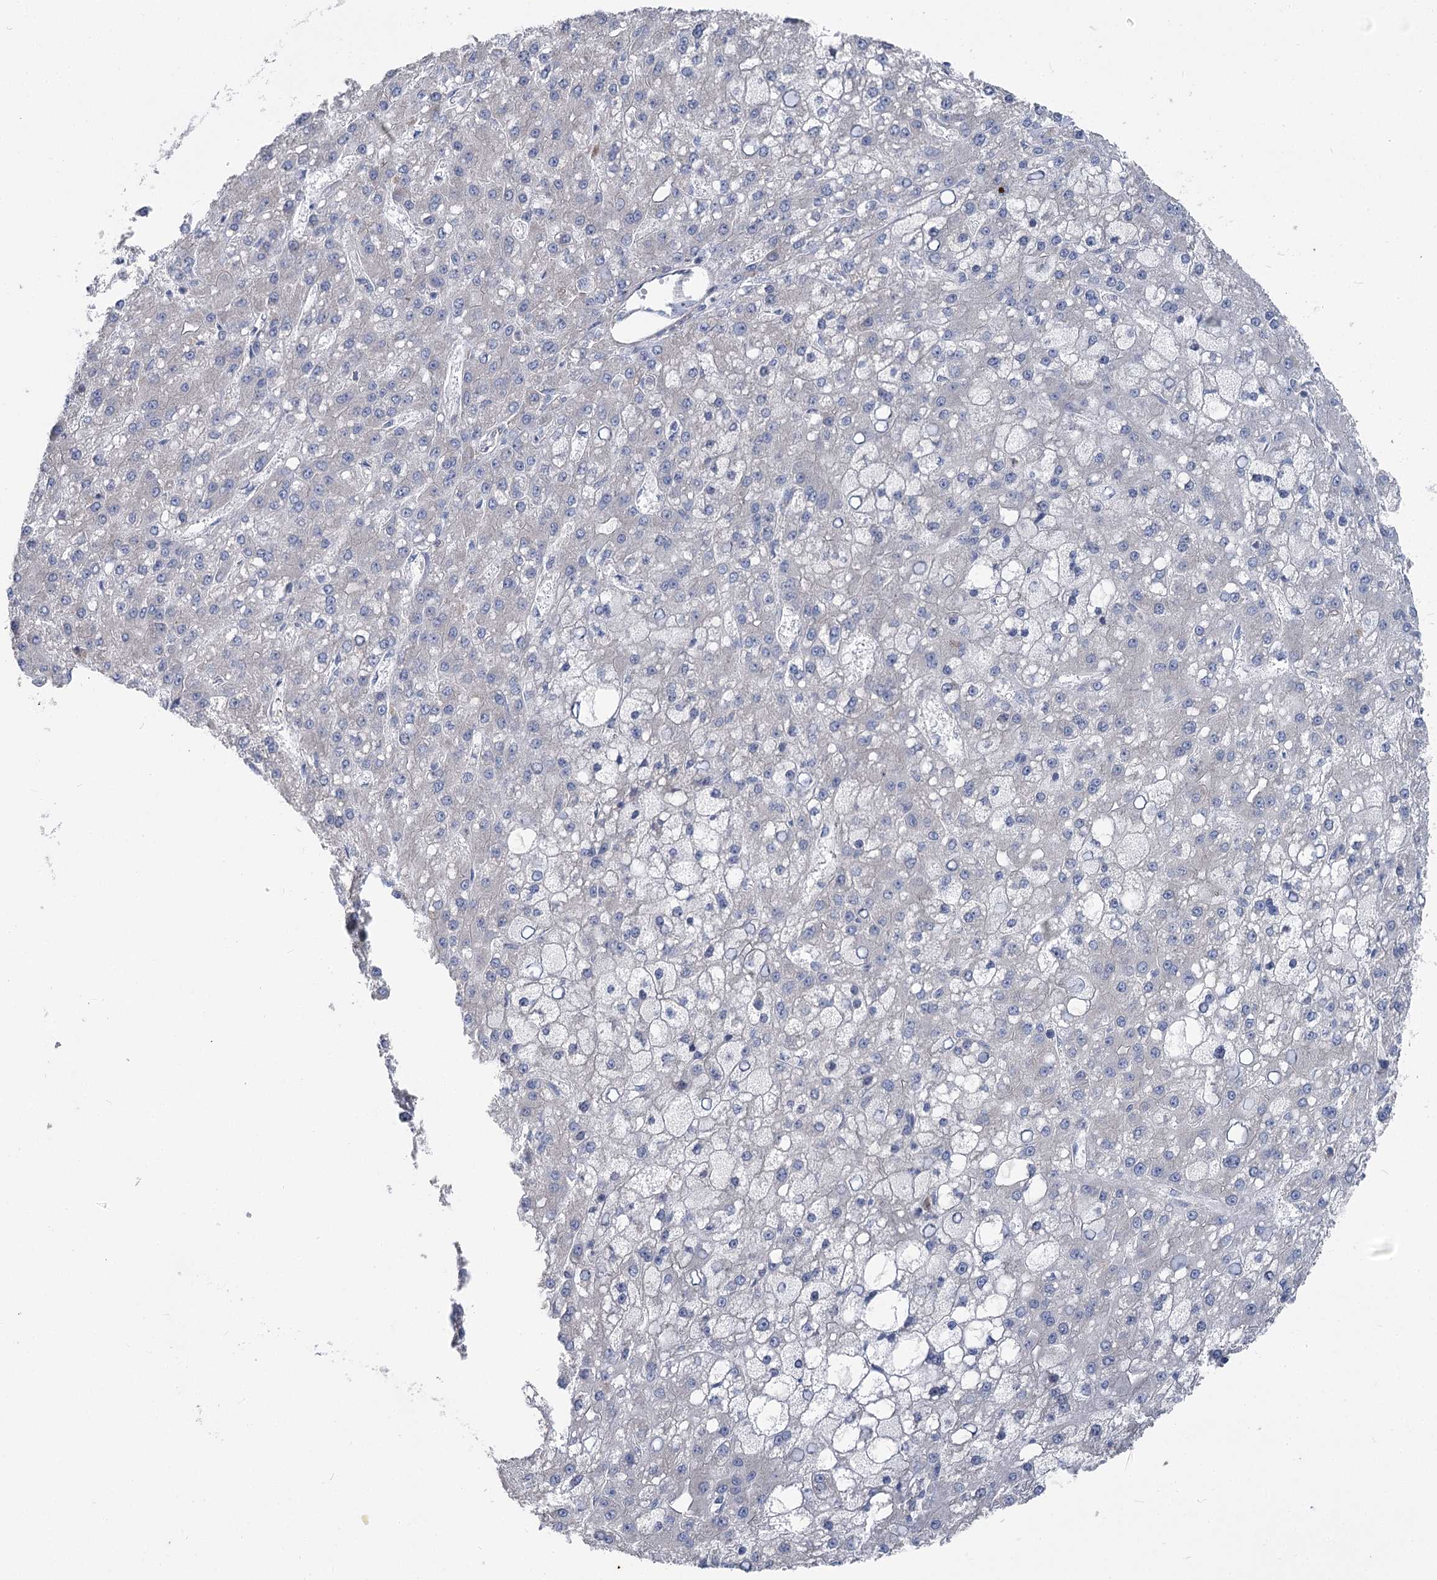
{"staining": {"intensity": "negative", "quantity": "none", "location": "none"}, "tissue": "liver cancer", "cell_type": "Tumor cells", "image_type": "cancer", "snomed": [{"axis": "morphology", "description": "Carcinoma, Hepatocellular, NOS"}, {"axis": "topography", "description": "Liver"}], "caption": "Liver hepatocellular carcinoma stained for a protein using immunohistochemistry (IHC) exhibits no staining tumor cells.", "gene": "MARK2", "patient": {"sex": "male", "age": 67}}